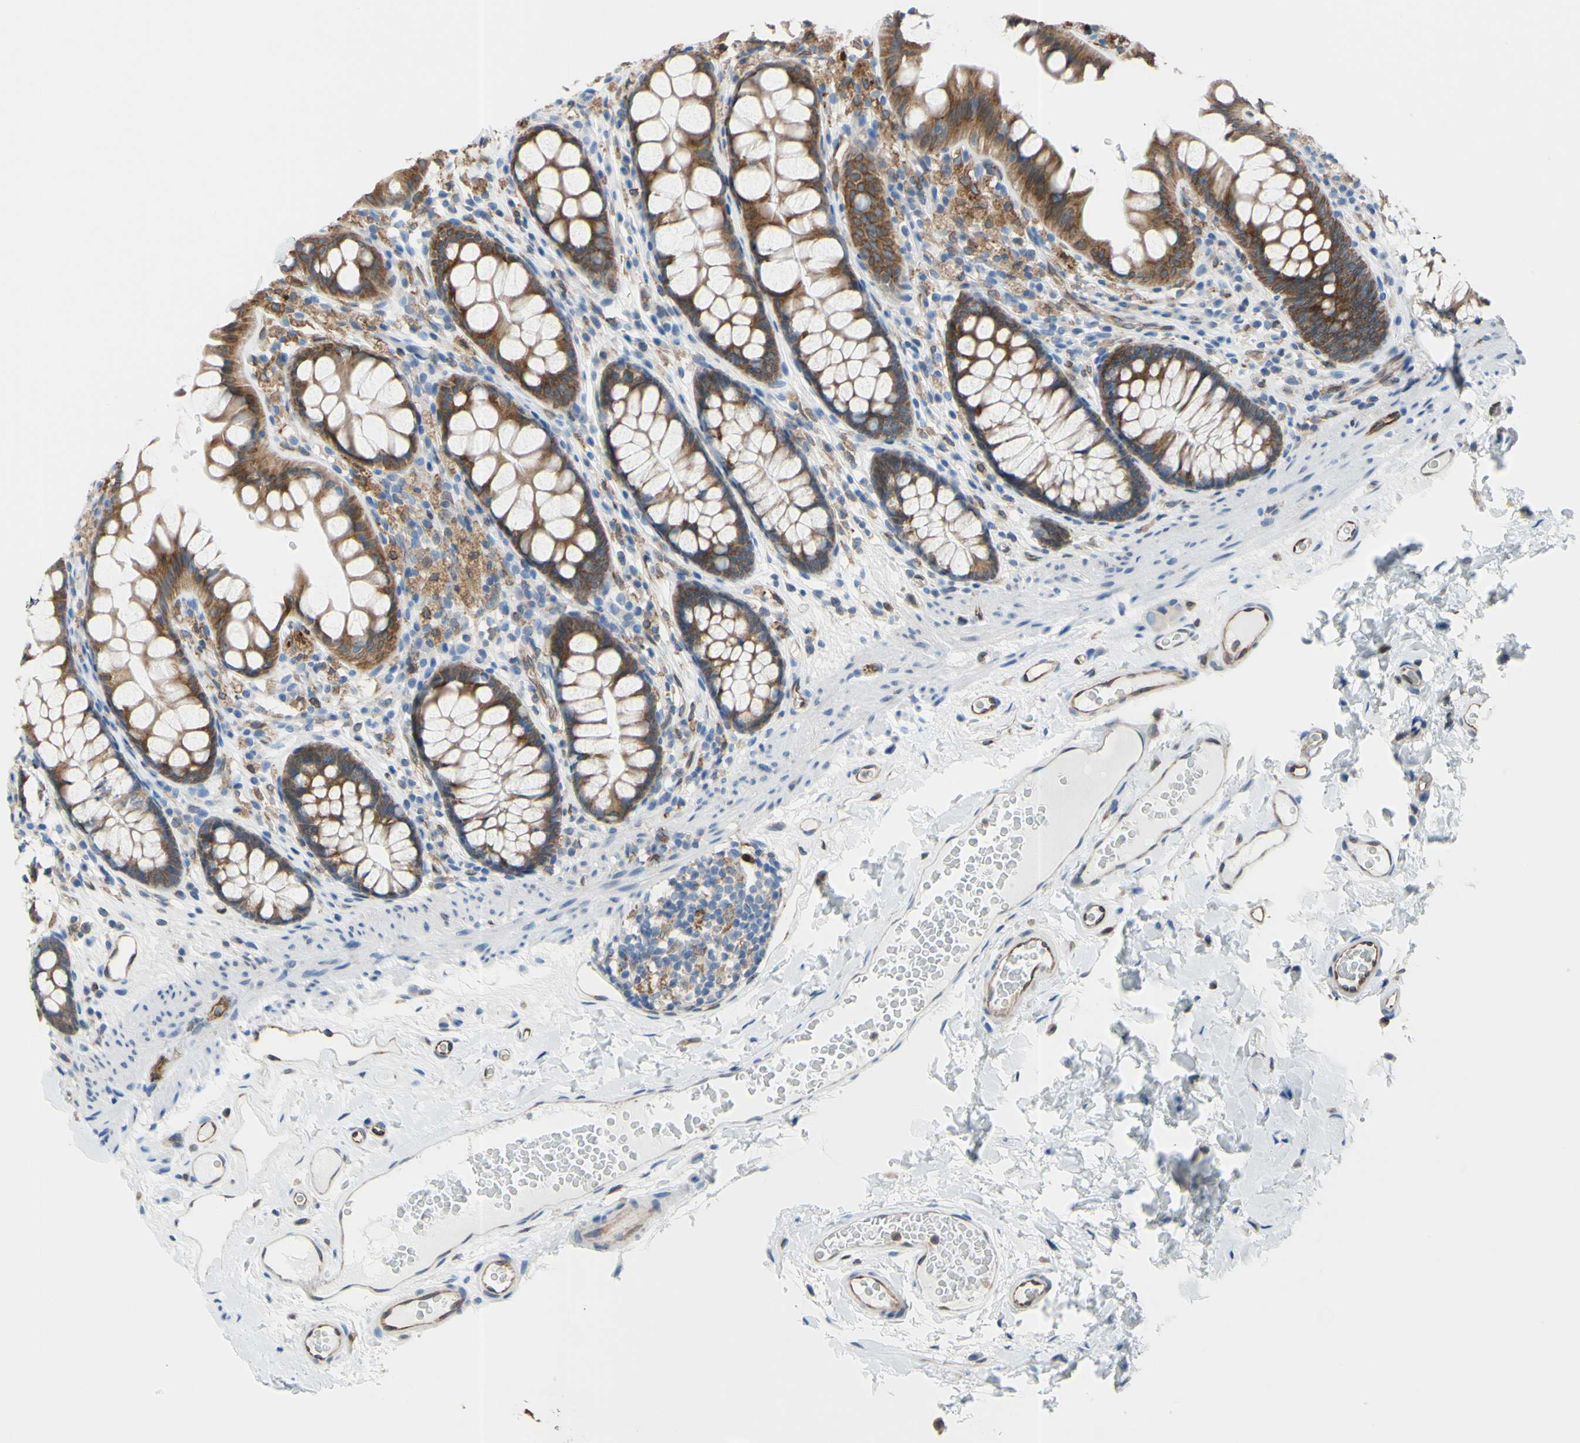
{"staining": {"intensity": "strong", "quantity": "25%-75%", "location": "cytoplasmic/membranous"}, "tissue": "colon", "cell_type": "Endothelial cells", "image_type": "normal", "snomed": [{"axis": "morphology", "description": "Normal tissue, NOS"}, {"axis": "topography", "description": "Colon"}], "caption": "High-power microscopy captured an IHC histopathology image of benign colon, revealing strong cytoplasmic/membranous positivity in about 25%-75% of endothelial cells.", "gene": "MGST2", "patient": {"sex": "female", "age": 55}}